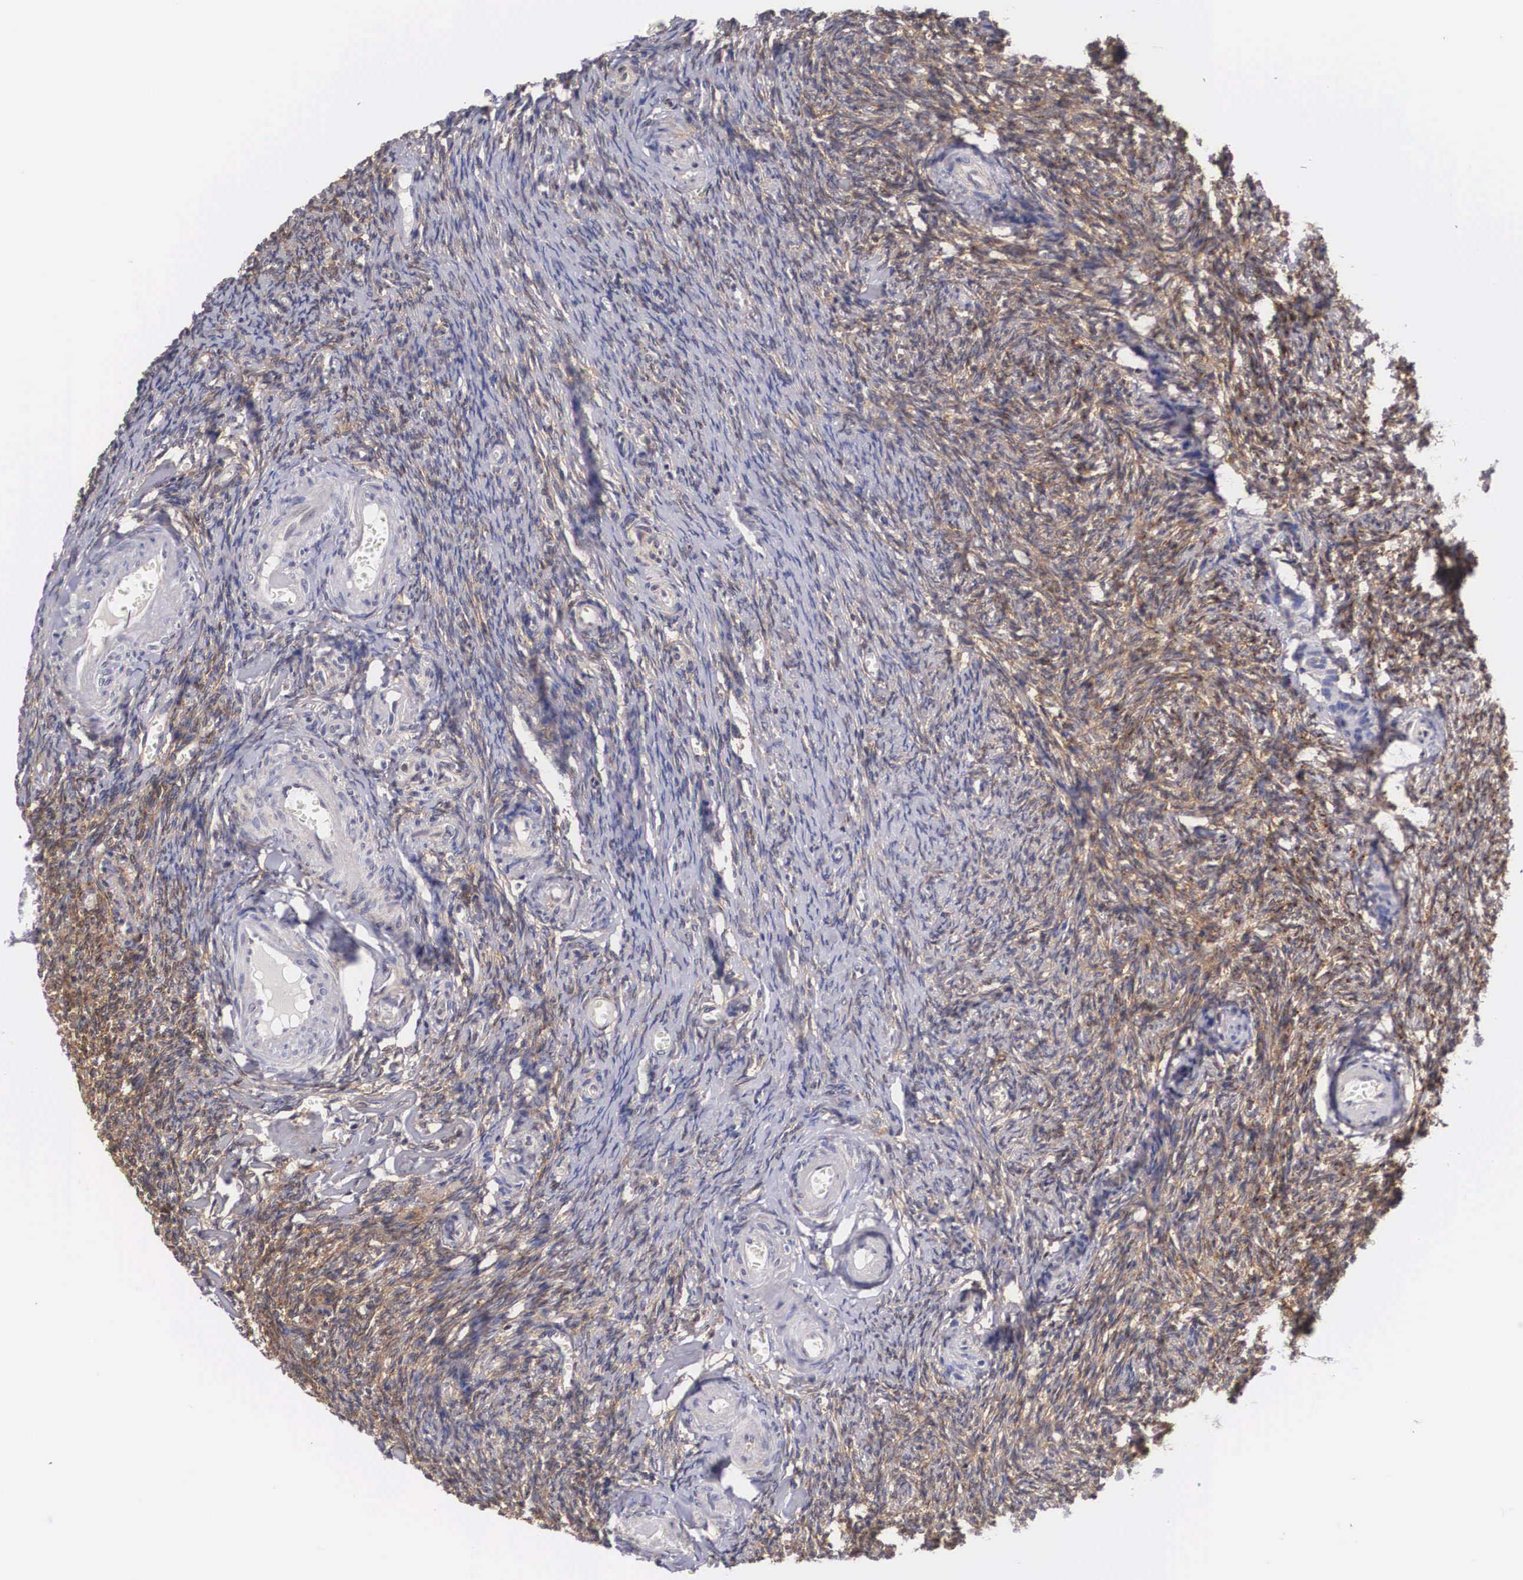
{"staining": {"intensity": "weak", "quantity": "25%-75%", "location": "cytoplasmic/membranous"}, "tissue": "ovary", "cell_type": "Ovarian stroma cells", "image_type": "normal", "snomed": [{"axis": "morphology", "description": "Normal tissue, NOS"}, {"axis": "topography", "description": "Ovary"}], "caption": "Ovary stained with a brown dye displays weak cytoplasmic/membranous positive expression in about 25%-75% of ovarian stroma cells.", "gene": "NR4A2", "patient": {"sex": "female", "age": 54}}